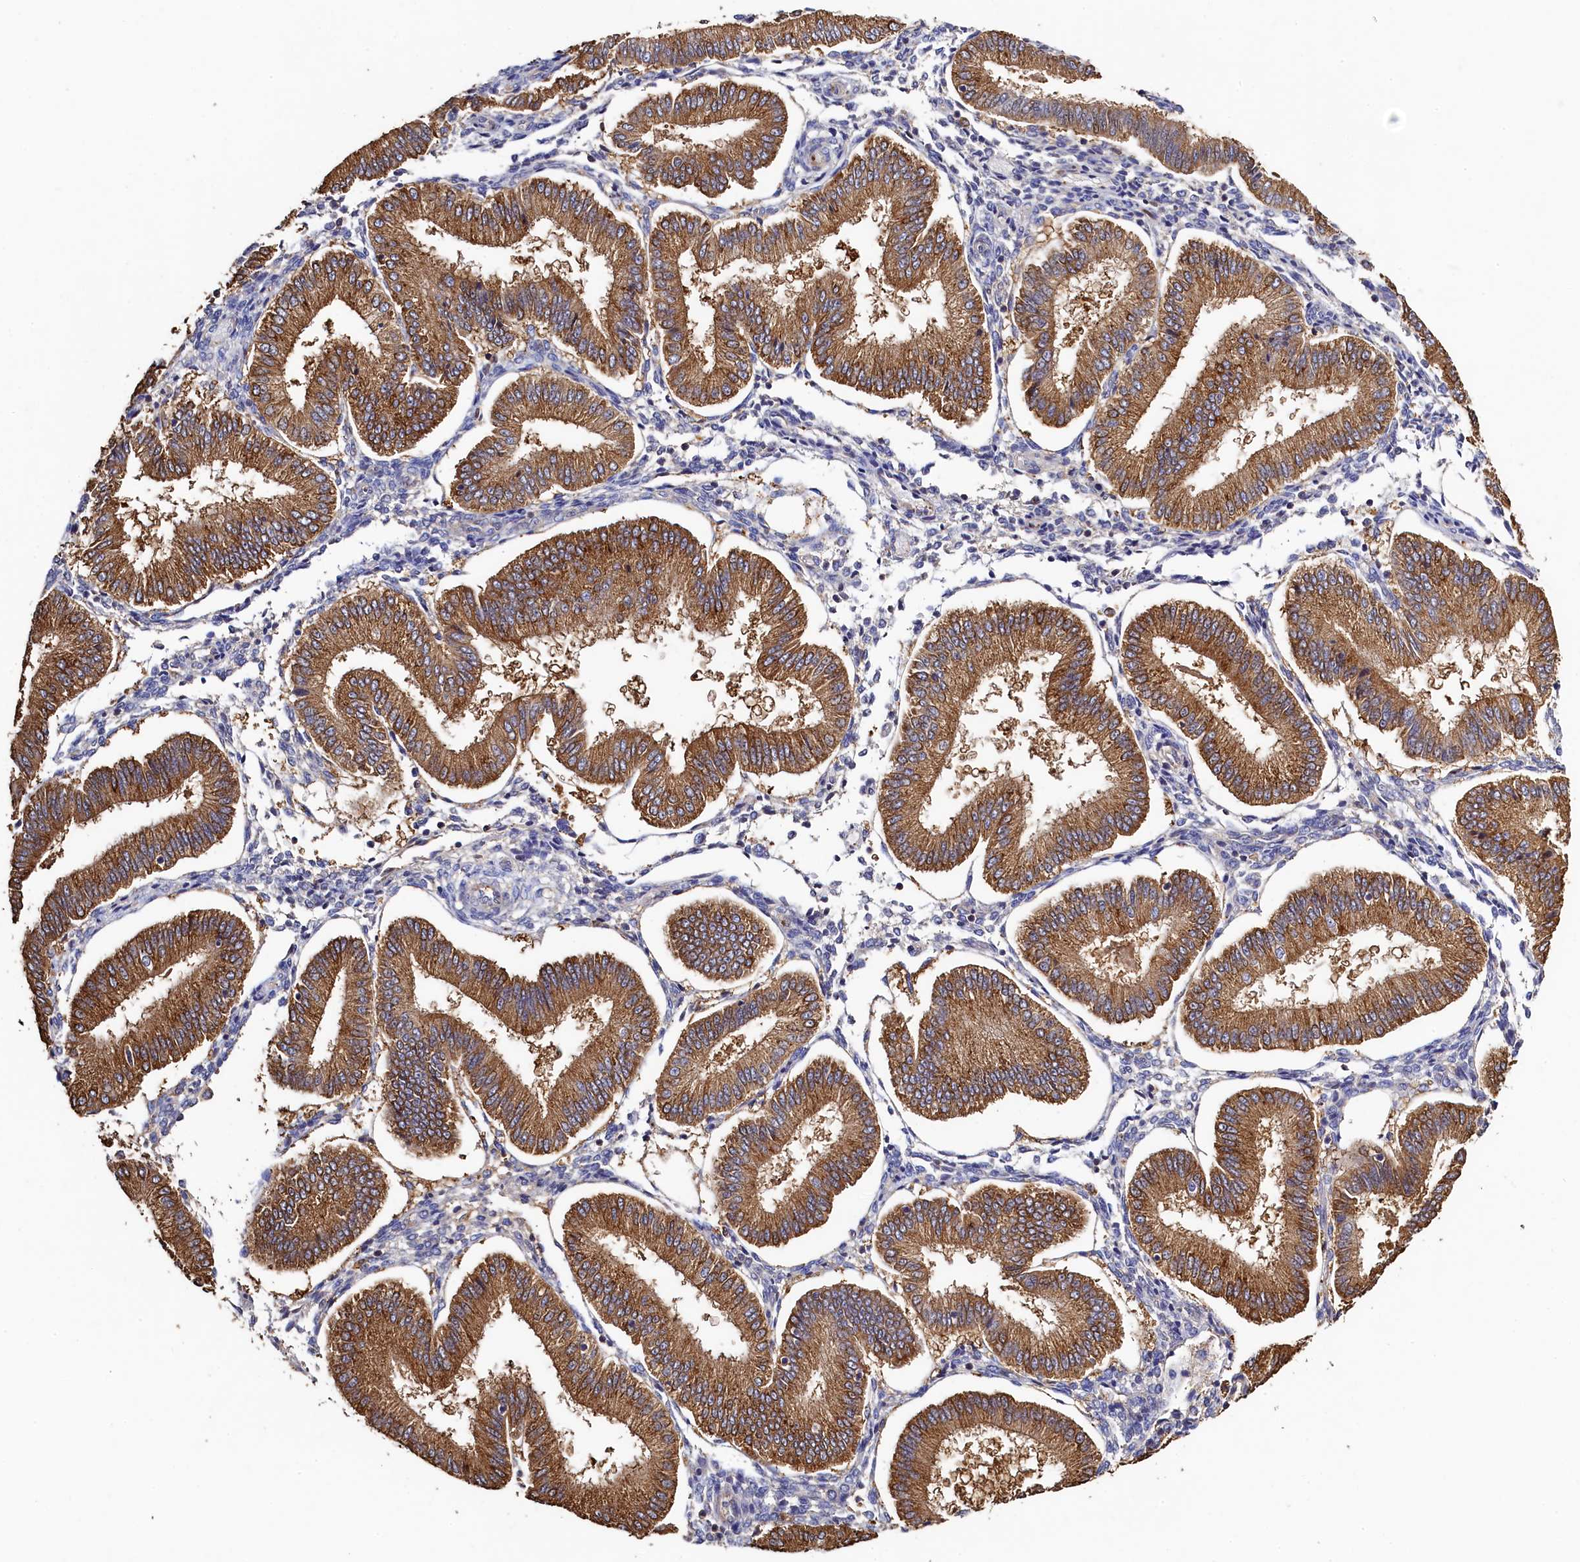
{"staining": {"intensity": "negative", "quantity": "none", "location": "none"}, "tissue": "endometrium", "cell_type": "Cells in endometrial stroma", "image_type": "normal", "snomed": [{"axis": "morphology", "description": "Normal tissue, NOS"}, {"axis": "topography", "description": "Endometrium"}], "caption": "Immunohistochemistry of unremarkable human endometrium shows no expression in cells in endometrial stroma. Nuclei are stained in blue.", "gene": "TK2", "patient": {"sex": "female", "age": 39}}